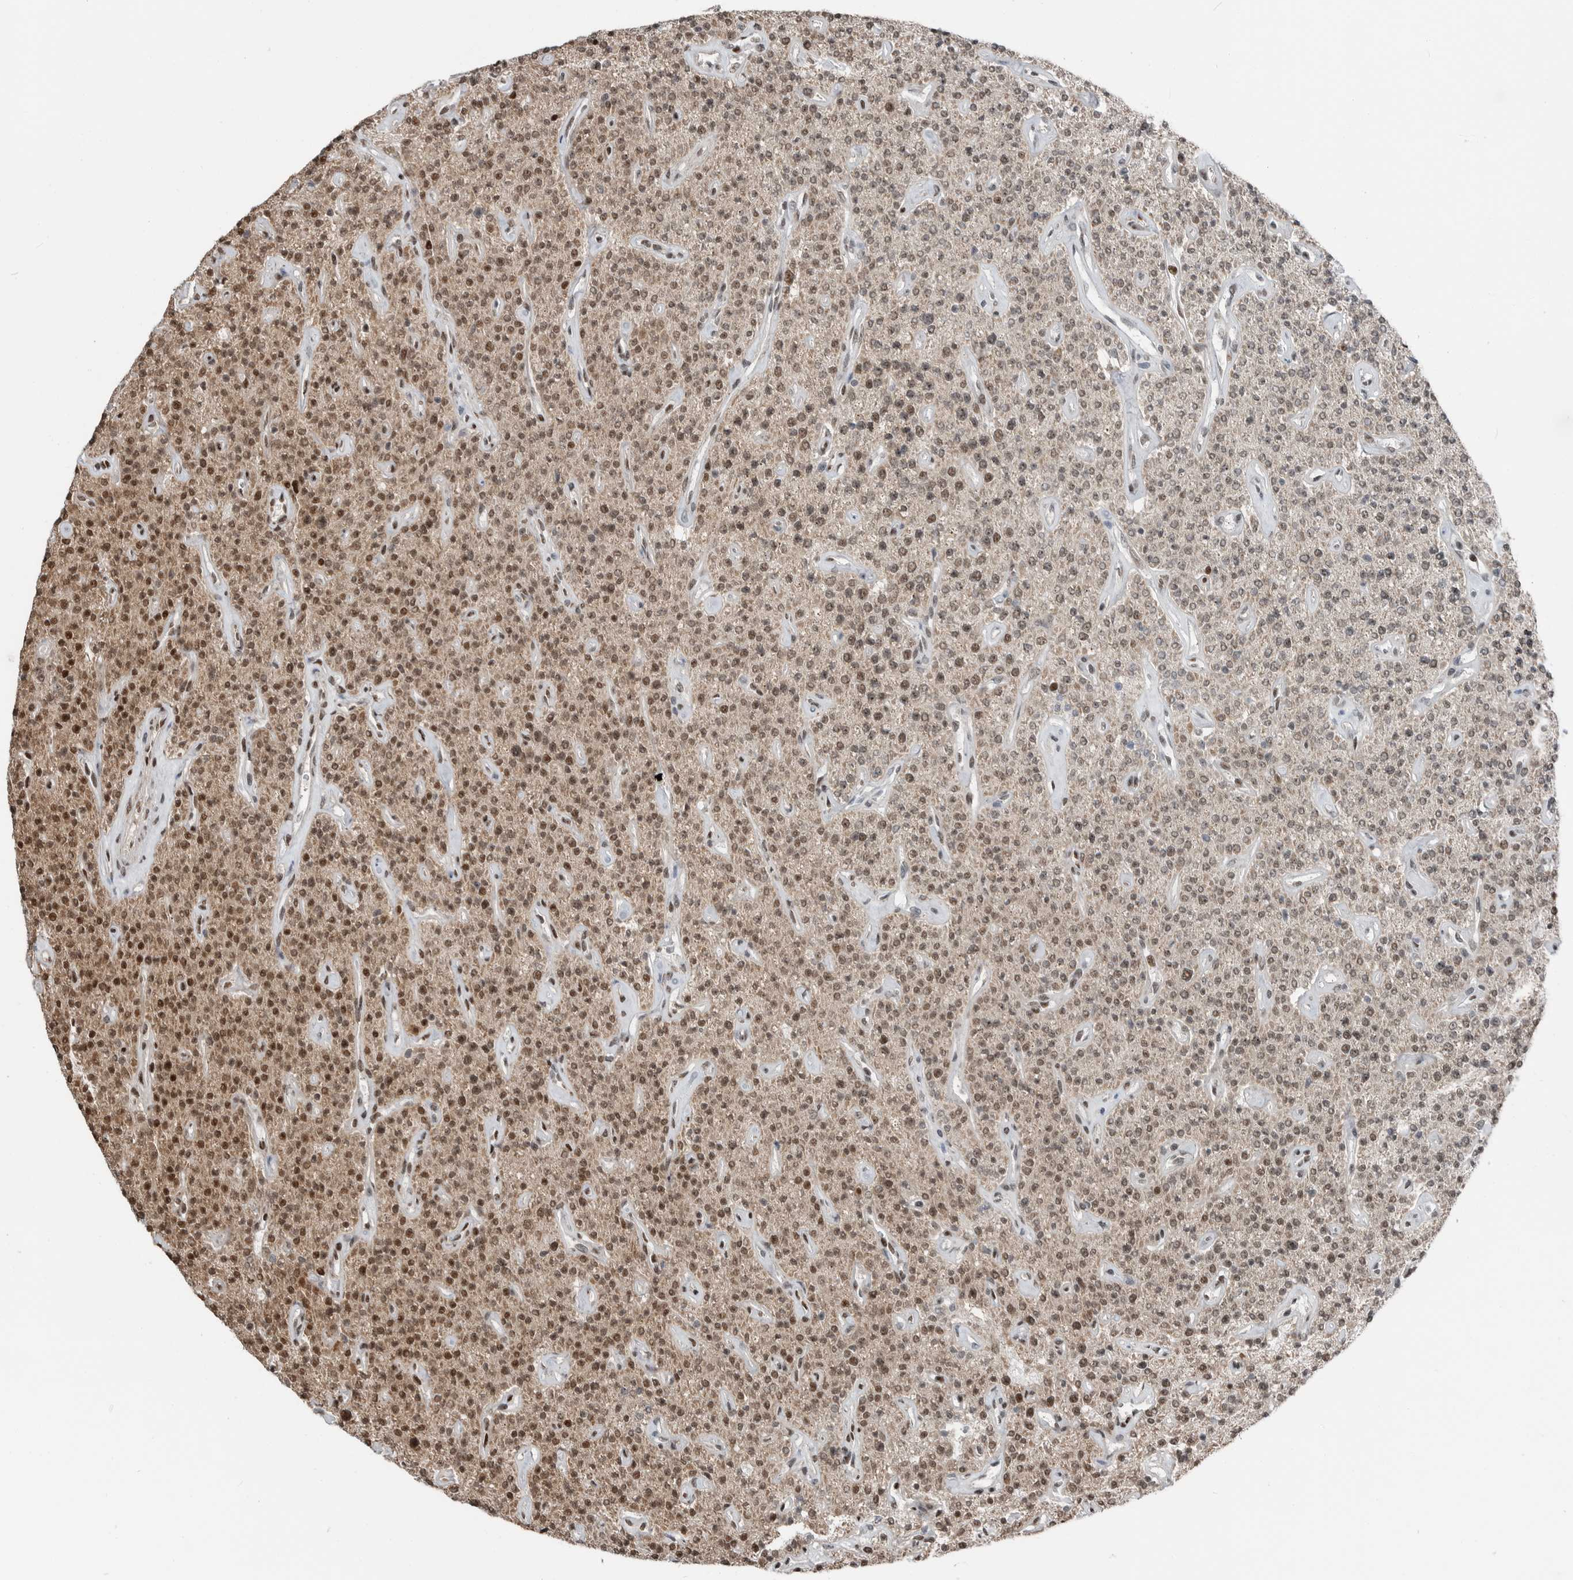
{"staining": {"intensity": "strong", "quantity": ">75%", "location": "cytoplasmic/membranous,nuclear"}, "tissue": "parathyroid gland", "cell_type": "Glandular cells", "image_type": "normal", "snomed": [{"axis": "morphology", "description": "Normal tissue, NOS"}, {"axis": "topography", "description": "Parathyroid gland"}], "caption": "Immunohistochemistry (DAB (3,3'-diaminobenzidine)) staining of normal parathyroid gland exhibits strong cytoplasmic/membranous,nuclear protein staining in approximately >75% of glandular cells. The protein of interest is stained brown, and the nuclei are stained in blue (DAB IHC with brightfield microscopy, high magnification).", "gene": "BLZF1", "patient": {"sex": "male", "age": 46}}